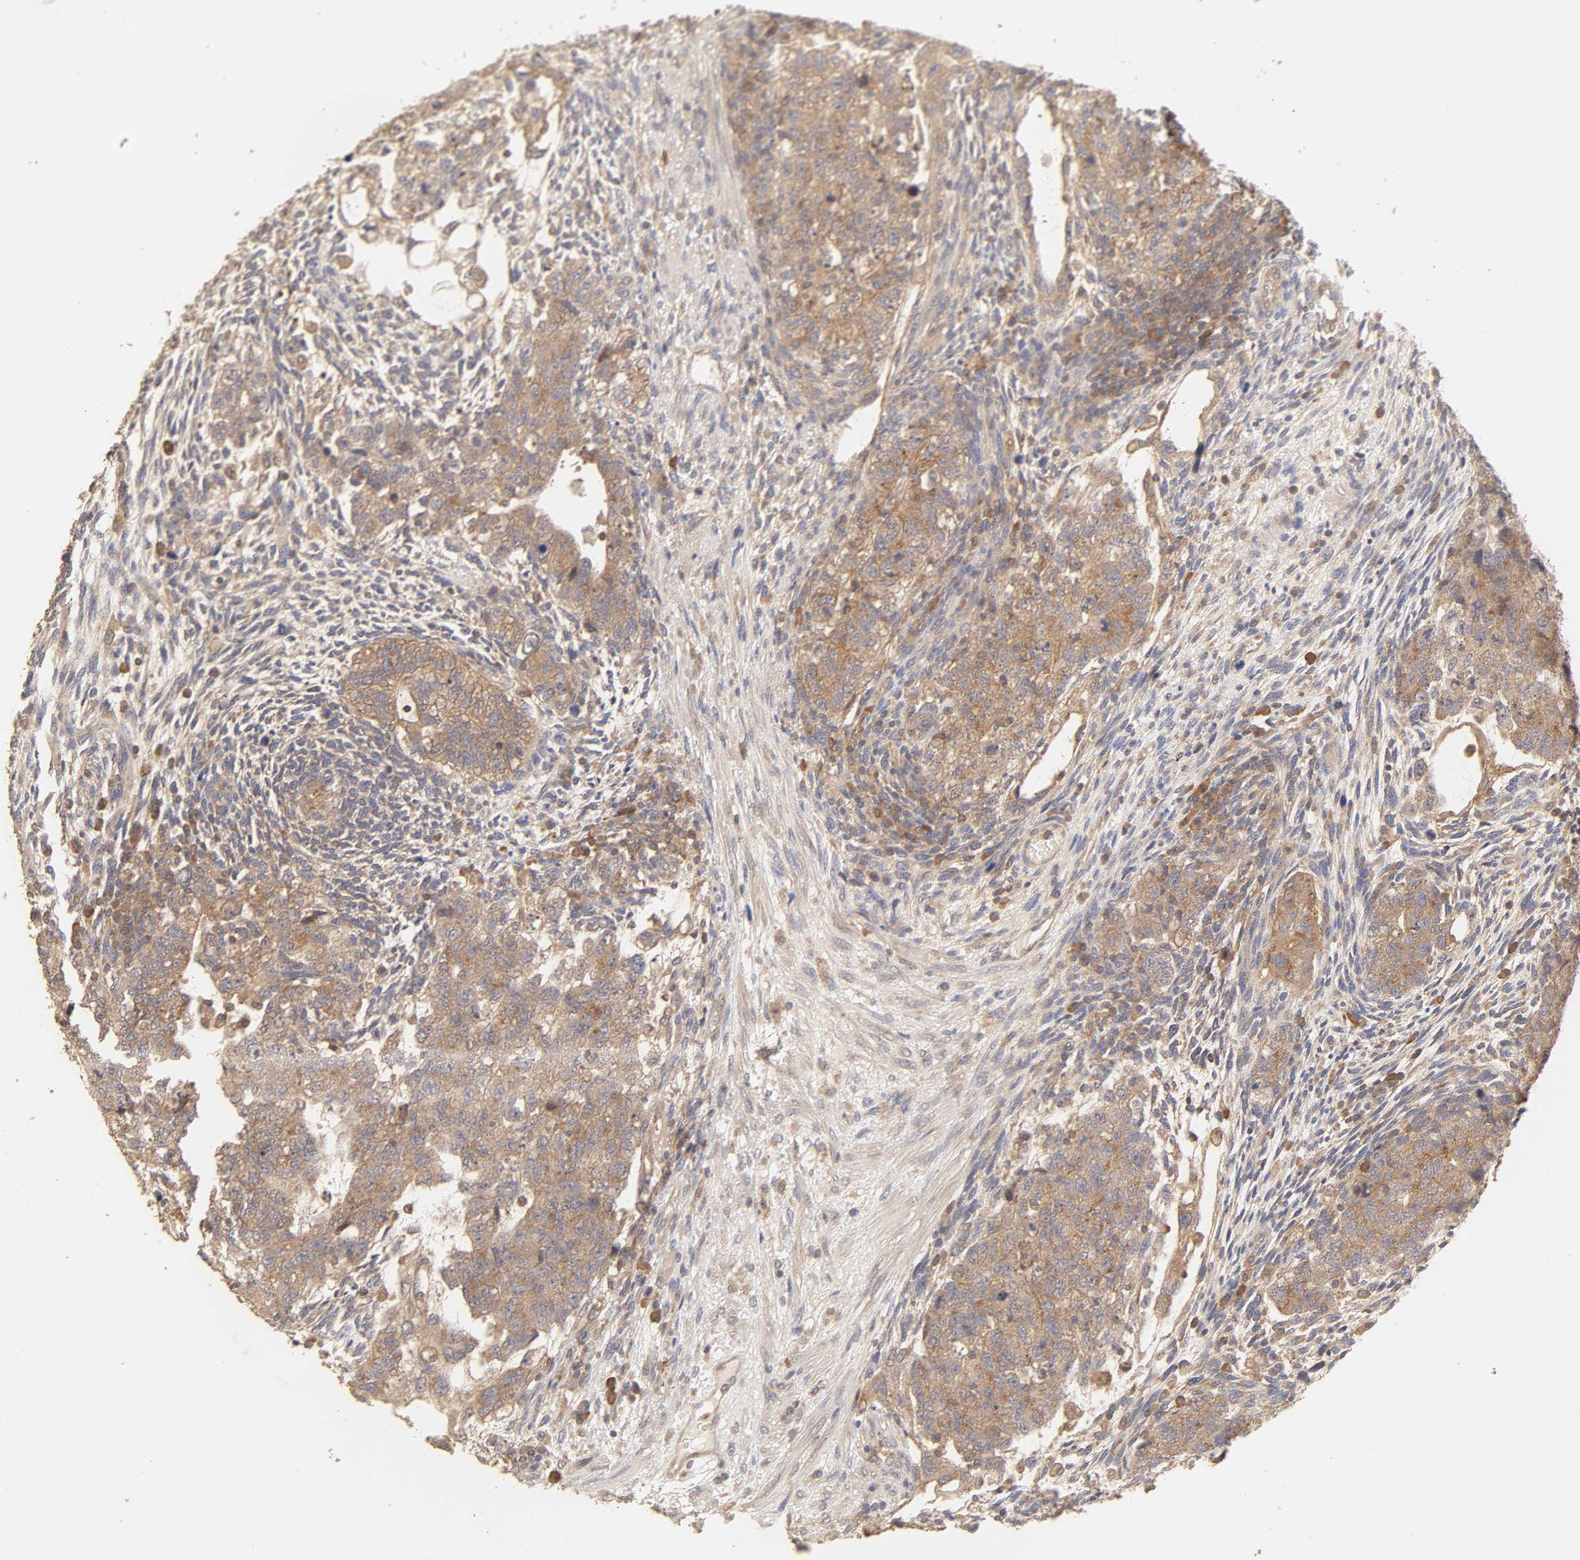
{"staining": {"intensity": "moderate", "quantity": ">75%", "location": "cytoplasmic/membranous"}, "tissue": "testis cancer", "cell_type": "Tumor cells", "image_type": "cancer", "snomed": [{"axis": "morphology", "description": "Normal tissue, NOS"}, {"axis": "morphology", "description": "Carcinoma, Embryonal, NOS"}, {"axis": "topography", "description": "Testis"}], "caption": "About >75% of tumor cells in testis embryonal carcinoma show moderate cytoplasmic/membranous protein staining as visualized by brown immunohistochemical staining.", "gene": "AP1G2", "patient": {"sex": "male", "age": 36}}